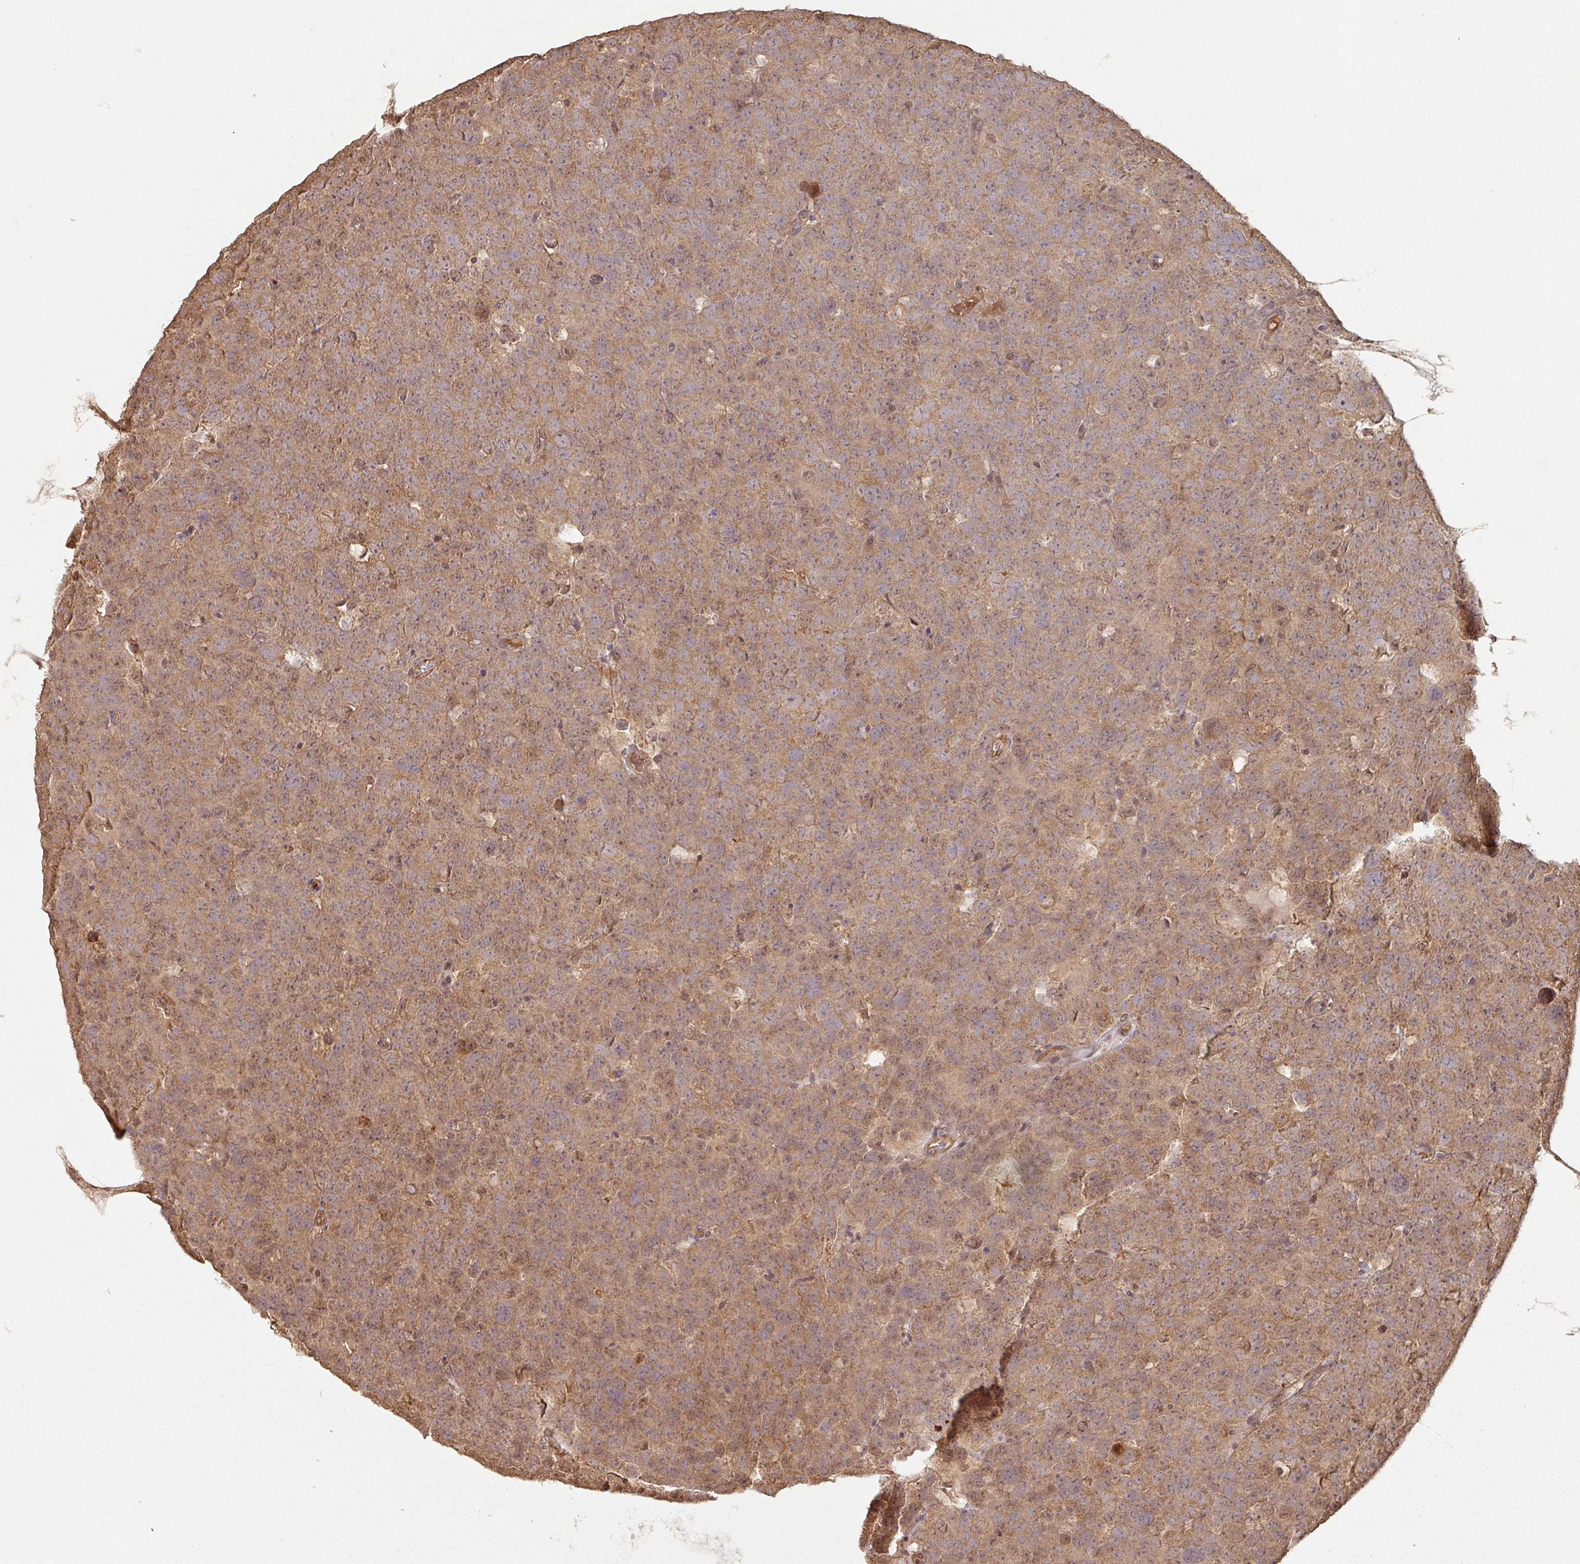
{"staining": {"intensity": "moderate", "quantity": ">75%", "location": "cytoplasmic/membranous"}, "tissue": "testis cancer", "cell_type": "Tumor cells", "image_type": "cancer", "snomed": [{"axis": "morphology", "description": "Seminoma, NOS"}, {"axis": "topography", "description": "Testis"}], "caption": "This is an image of immunohistochemistry staining of seminoma (testis), which shows moderate expression in the cytoplasmic/membranous of tumor cells.", "gene": "ZNF322", "patient": {"sex": "male", "age": 71}}